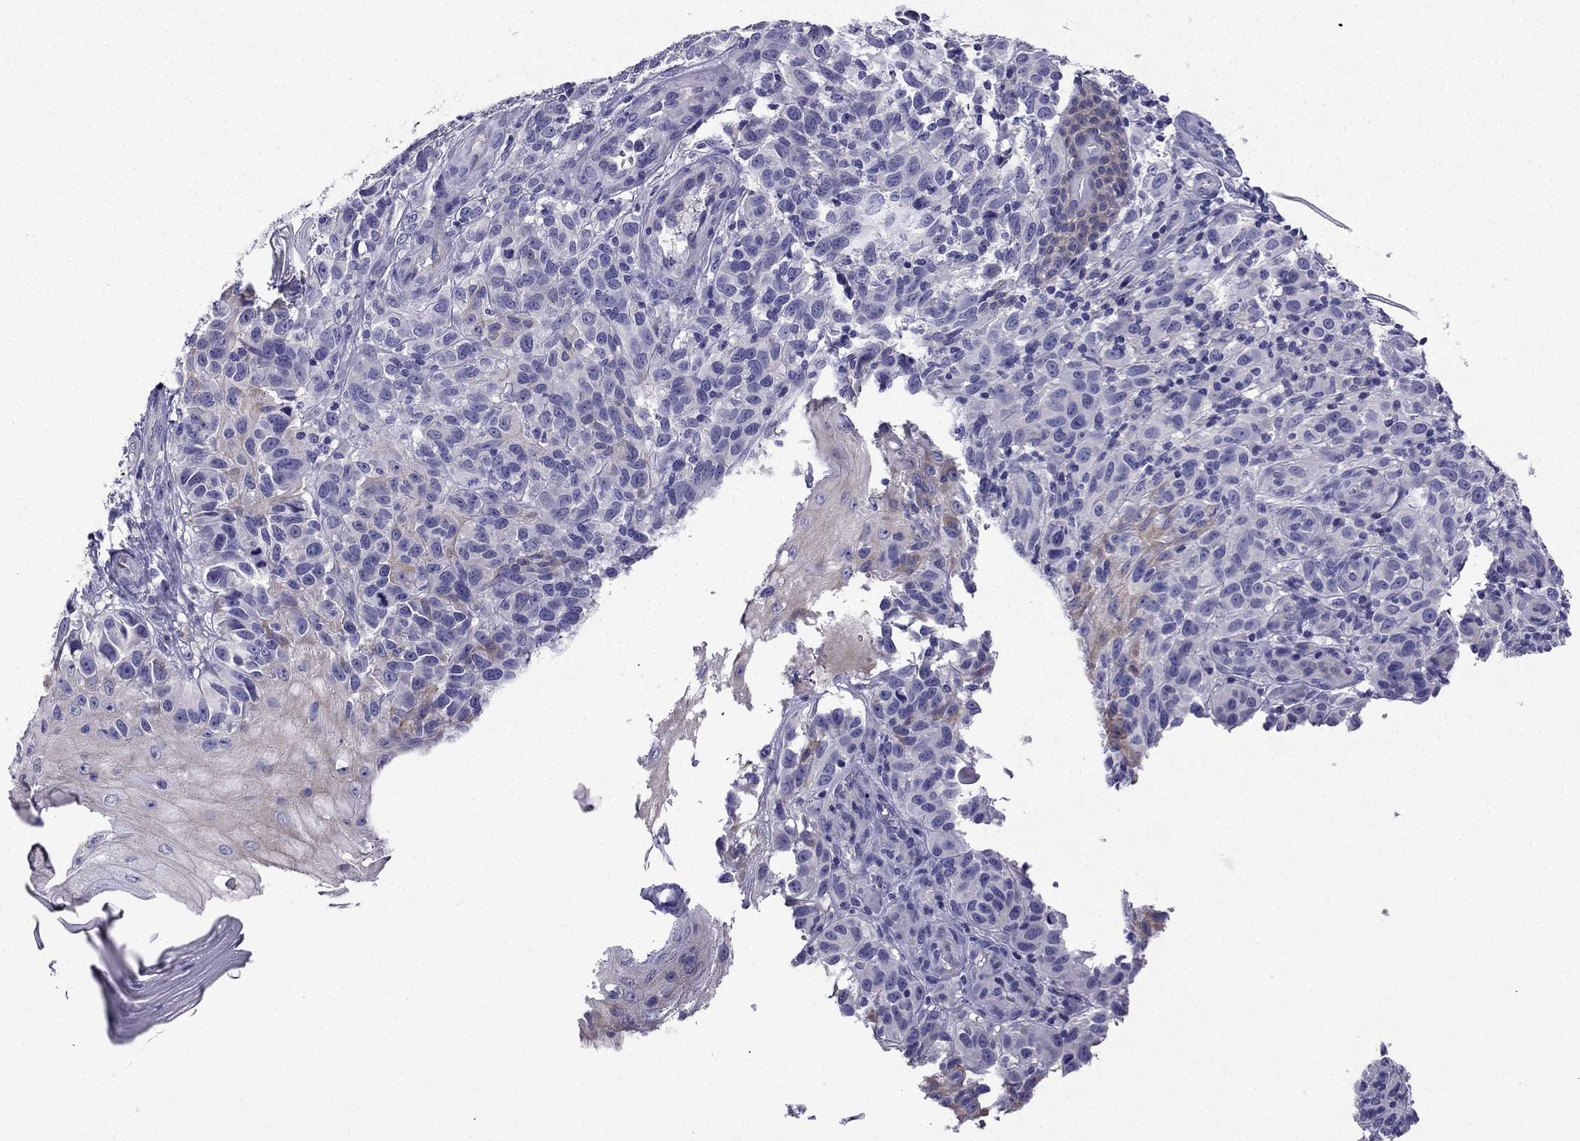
{"staining": {"intensity": "weak", "quantity": "<25%", "location": "cytoplasmic/membranous"}, "tissue": "melanoma", "cell_type": "Tumor cells", "image_type": "cancer", "snomed": [{"axis": "morphology", "description": "Malignant melanoma, NOS"}, {"axis": "topography", "description": "Skin"}], "caption": "Immunohistochemistry (IHC) image of neoplastic tissue: human melanoma stained with DAB displays no significant protein expression in tumor cells. Brightfield microscopy of immunohistochemistry stained with DAB (brown) and hematoxylin (blue), captured at high magnification.", "gene": "KCNJ10", "patient": {"sex": "female", "age": 53}}